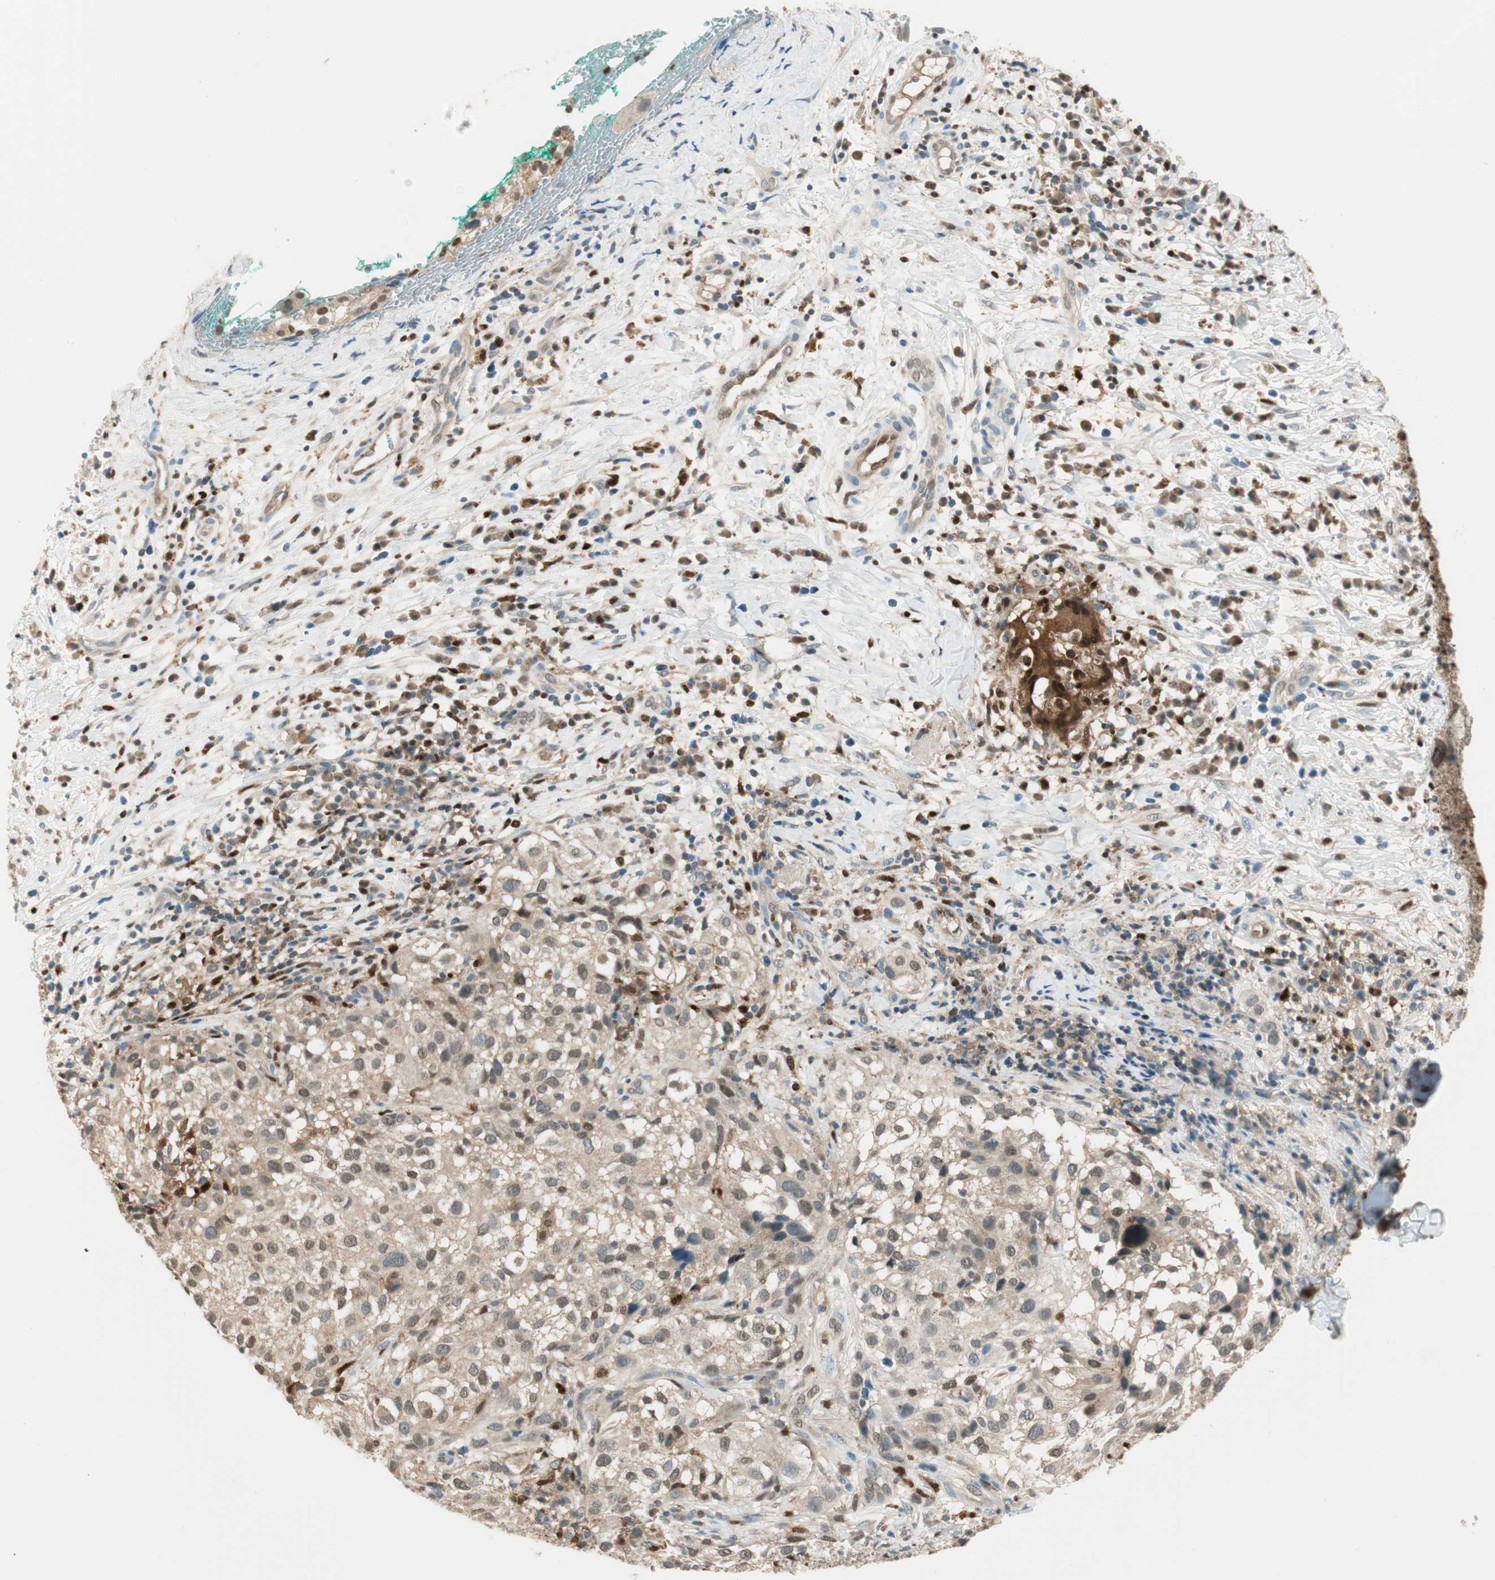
{"staining": {"intensity": "weak", "quantity": "<25%", "location": "nuclear"}, "tissue": "melanoma", "cell_type": "Tumor cells", "image_type": "cancer", "snomed": [{"axis": "morphology", "description": "Necrosis, NOS"}, {"axis": "morphology", "description": "Malignant melanoma, NOS"}, {"axis": "topography", "description": "Skin"}], "caption": "Tumor cells are negative for brown protein staining in melanoma. Nuclei are stained in blue.", "gene": "LTA4H", "patient": {"sex": "female", "age": 87}}